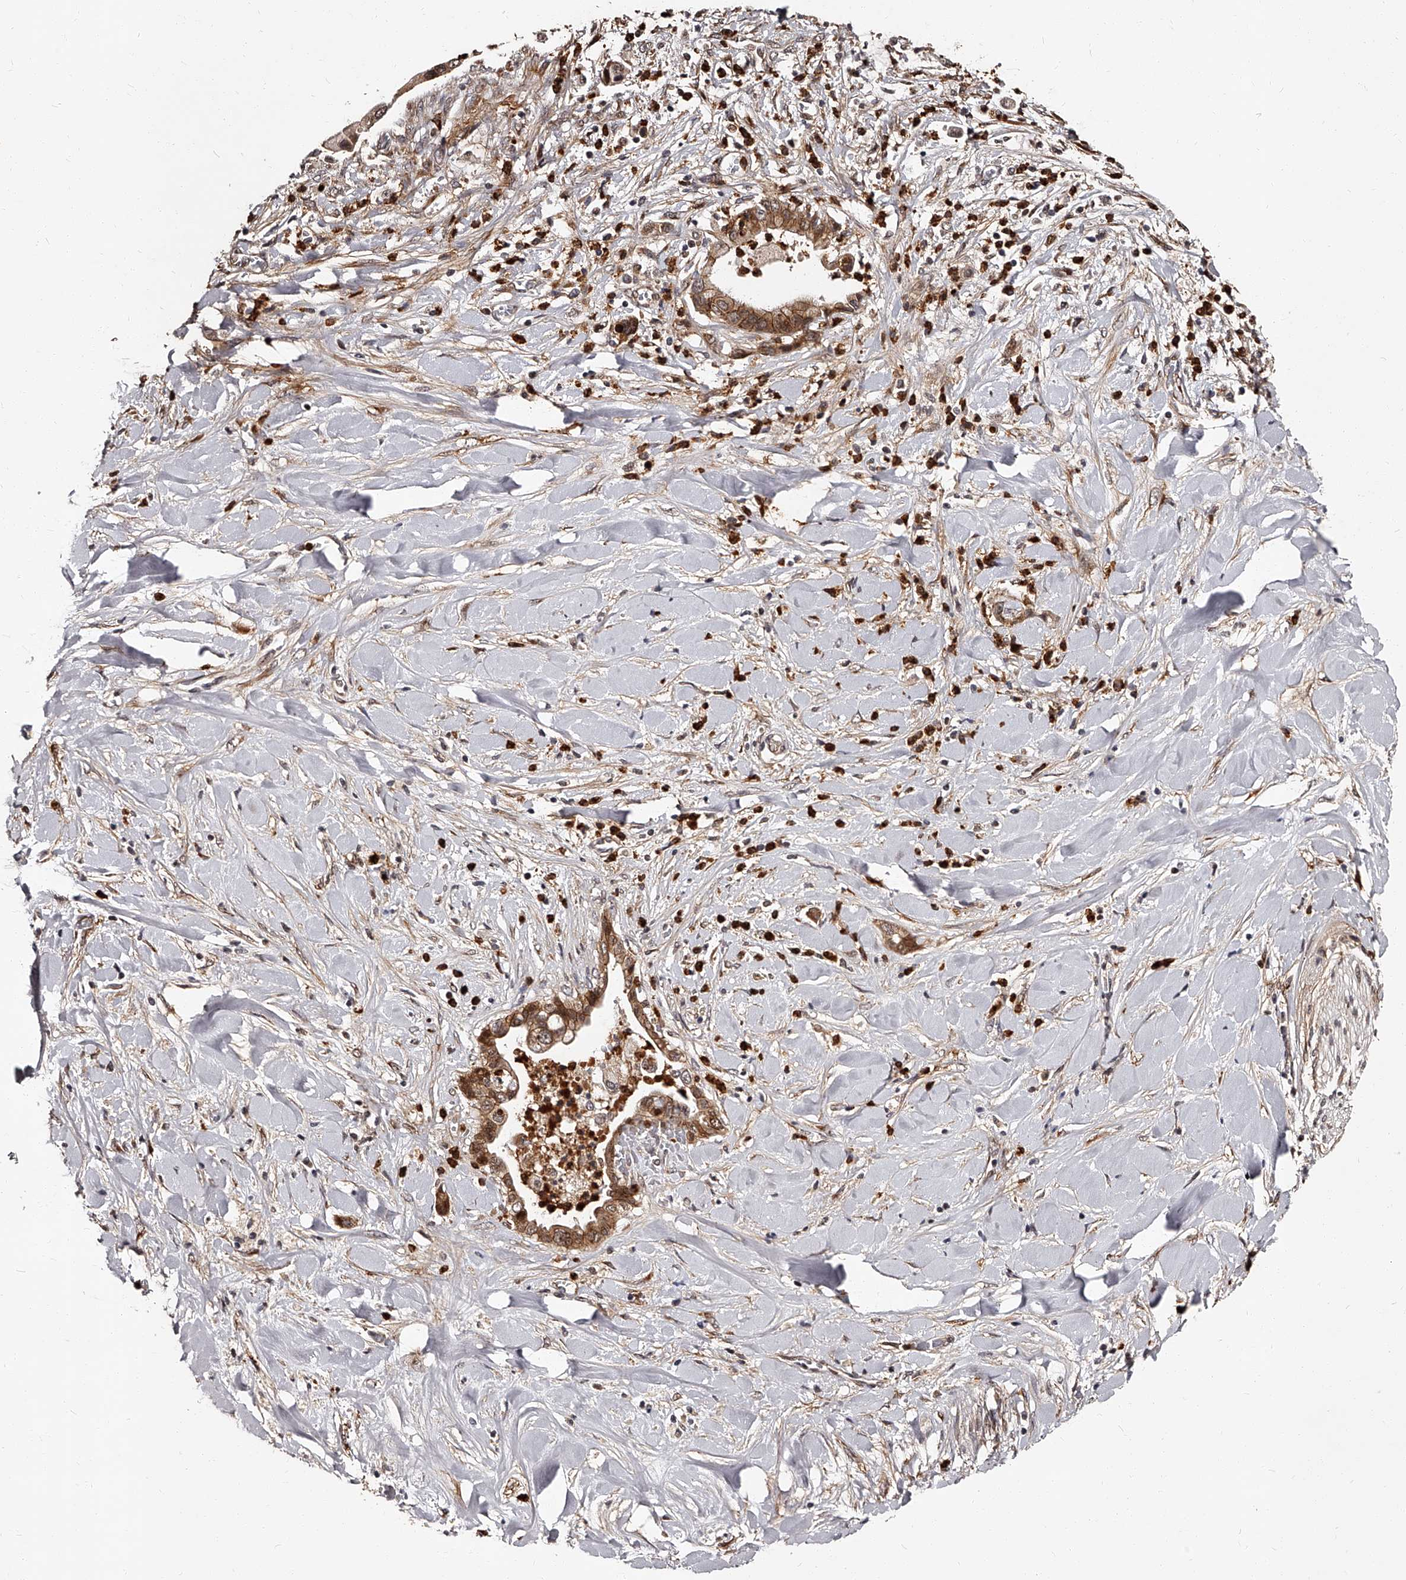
{"staining": {"intensity": "moderate", "quantity": ">75%", "location": "cytoplasmic/membranous,nuclear"}, "tissue": "liver cancer", "cell_type": "Tumor cells", "image_type": "cancer", "snomed": [{"axis": "morphology", "description": "Cholangiocarcinoma"}, {"axis": "topography", "description": "Liver"}], "caption": "The micrograph displays immunohistochemical staining of liver cancer (cholangiocarcinoma). There is moderate cytoplasmic/membranous and nuclear expression is seen in approximately >75% of tumor cells. (Stains: DAB (3,3'-diaminobenzidine) in brown, nuclei in blue, Microscopy: brightfield microscopy at high magnification).", "gene": "RSC1A1", "patient": {"sex": "female", "age": 54}}